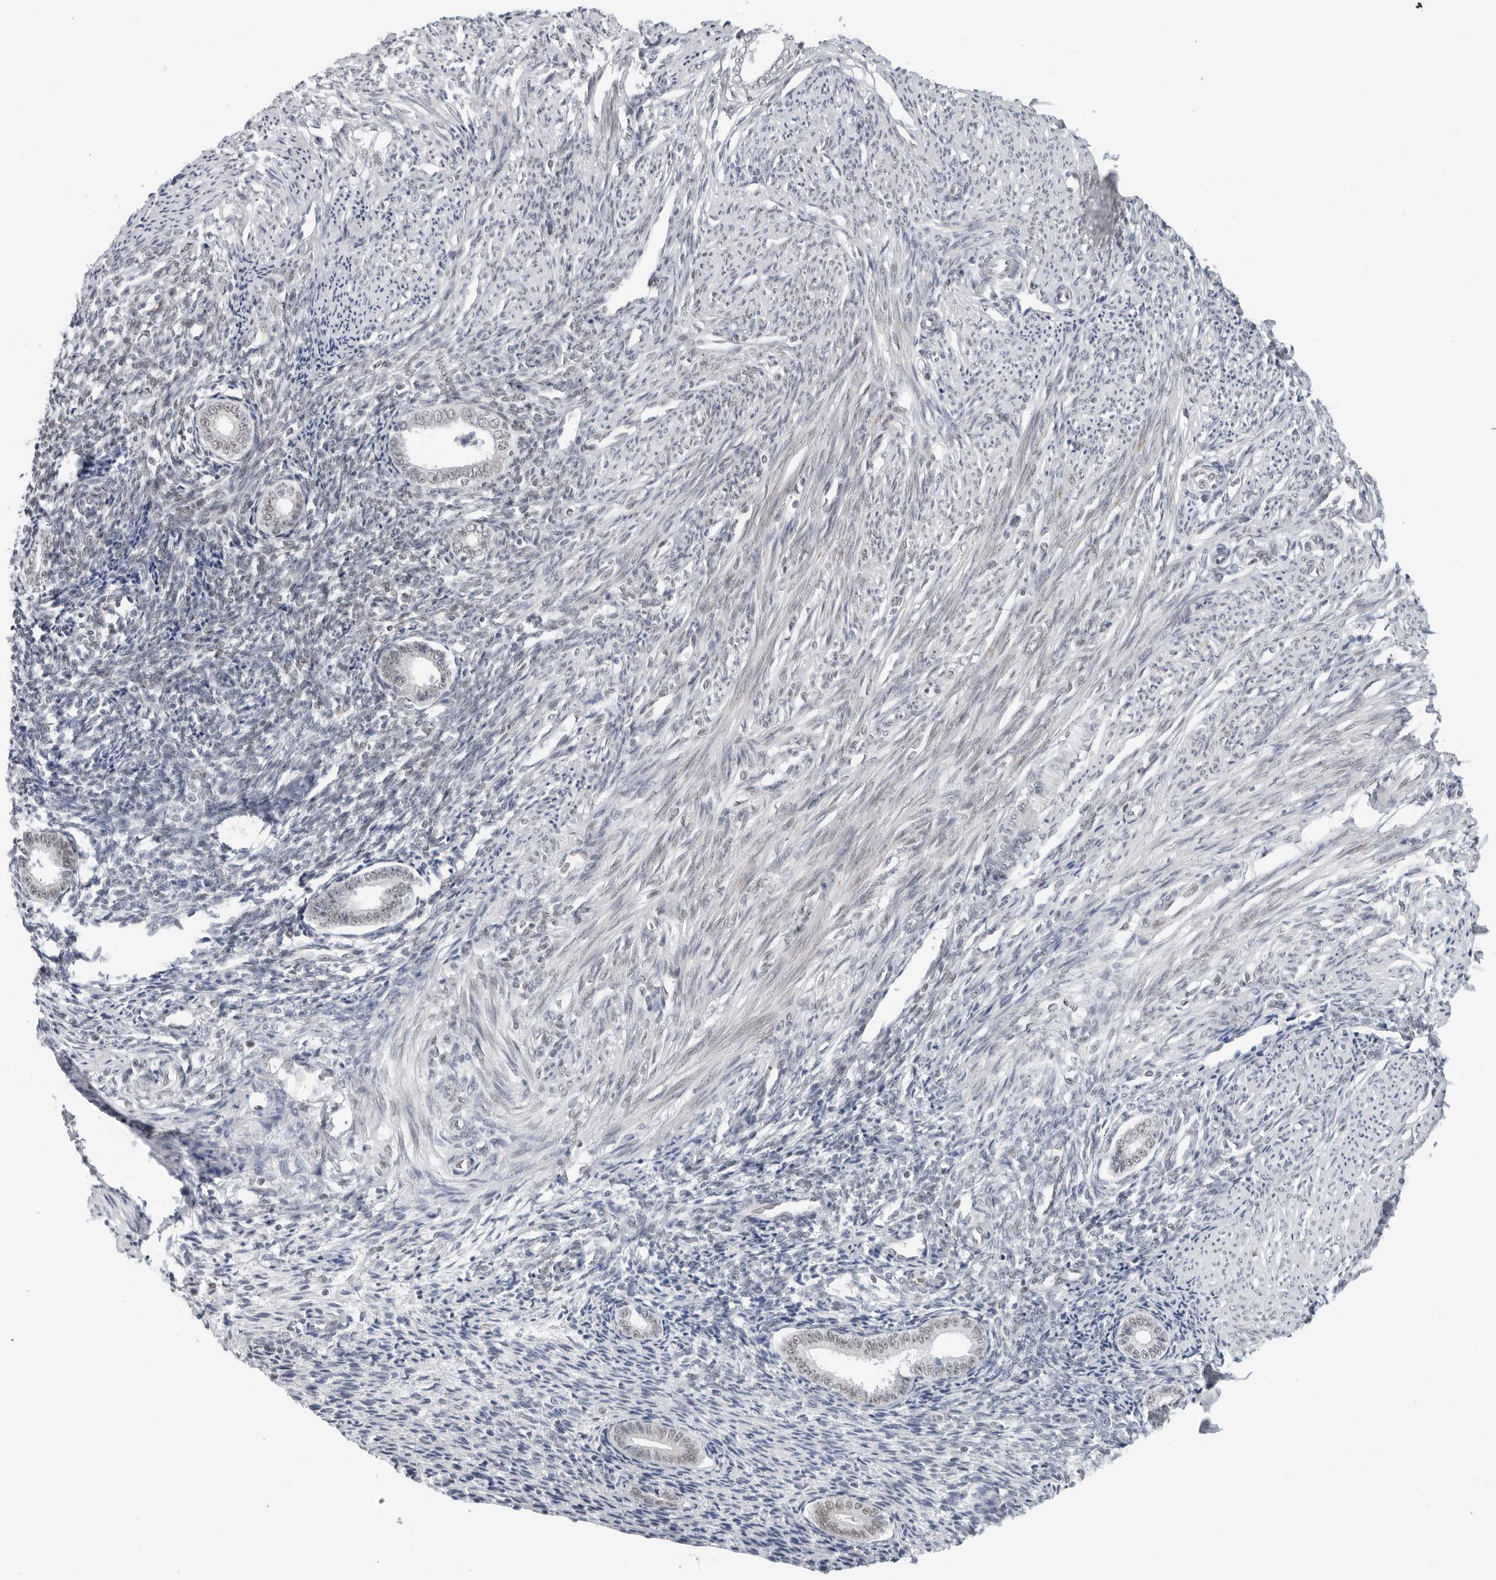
{"staining": {"intensity": "negative", "quantity": "none", "location": "none"}, "tissue": "endometrium", "cell_type": "Cells in endometrial stroma", "image_type": "normal", "snomed": [{"axis": "morphology", "description": "Normal tissue, NOS"}, {"axis": "topography", "description": "Endometrium"}], "caption": "Immunohistochemistry (IHC) histopathology image of benign endometrium: endometrium stained with DAB reveals no significant protein staining in cells in endometrial stroma.", "gene": "FOXK2", "patient": {"sex": "female", "age": 56}}